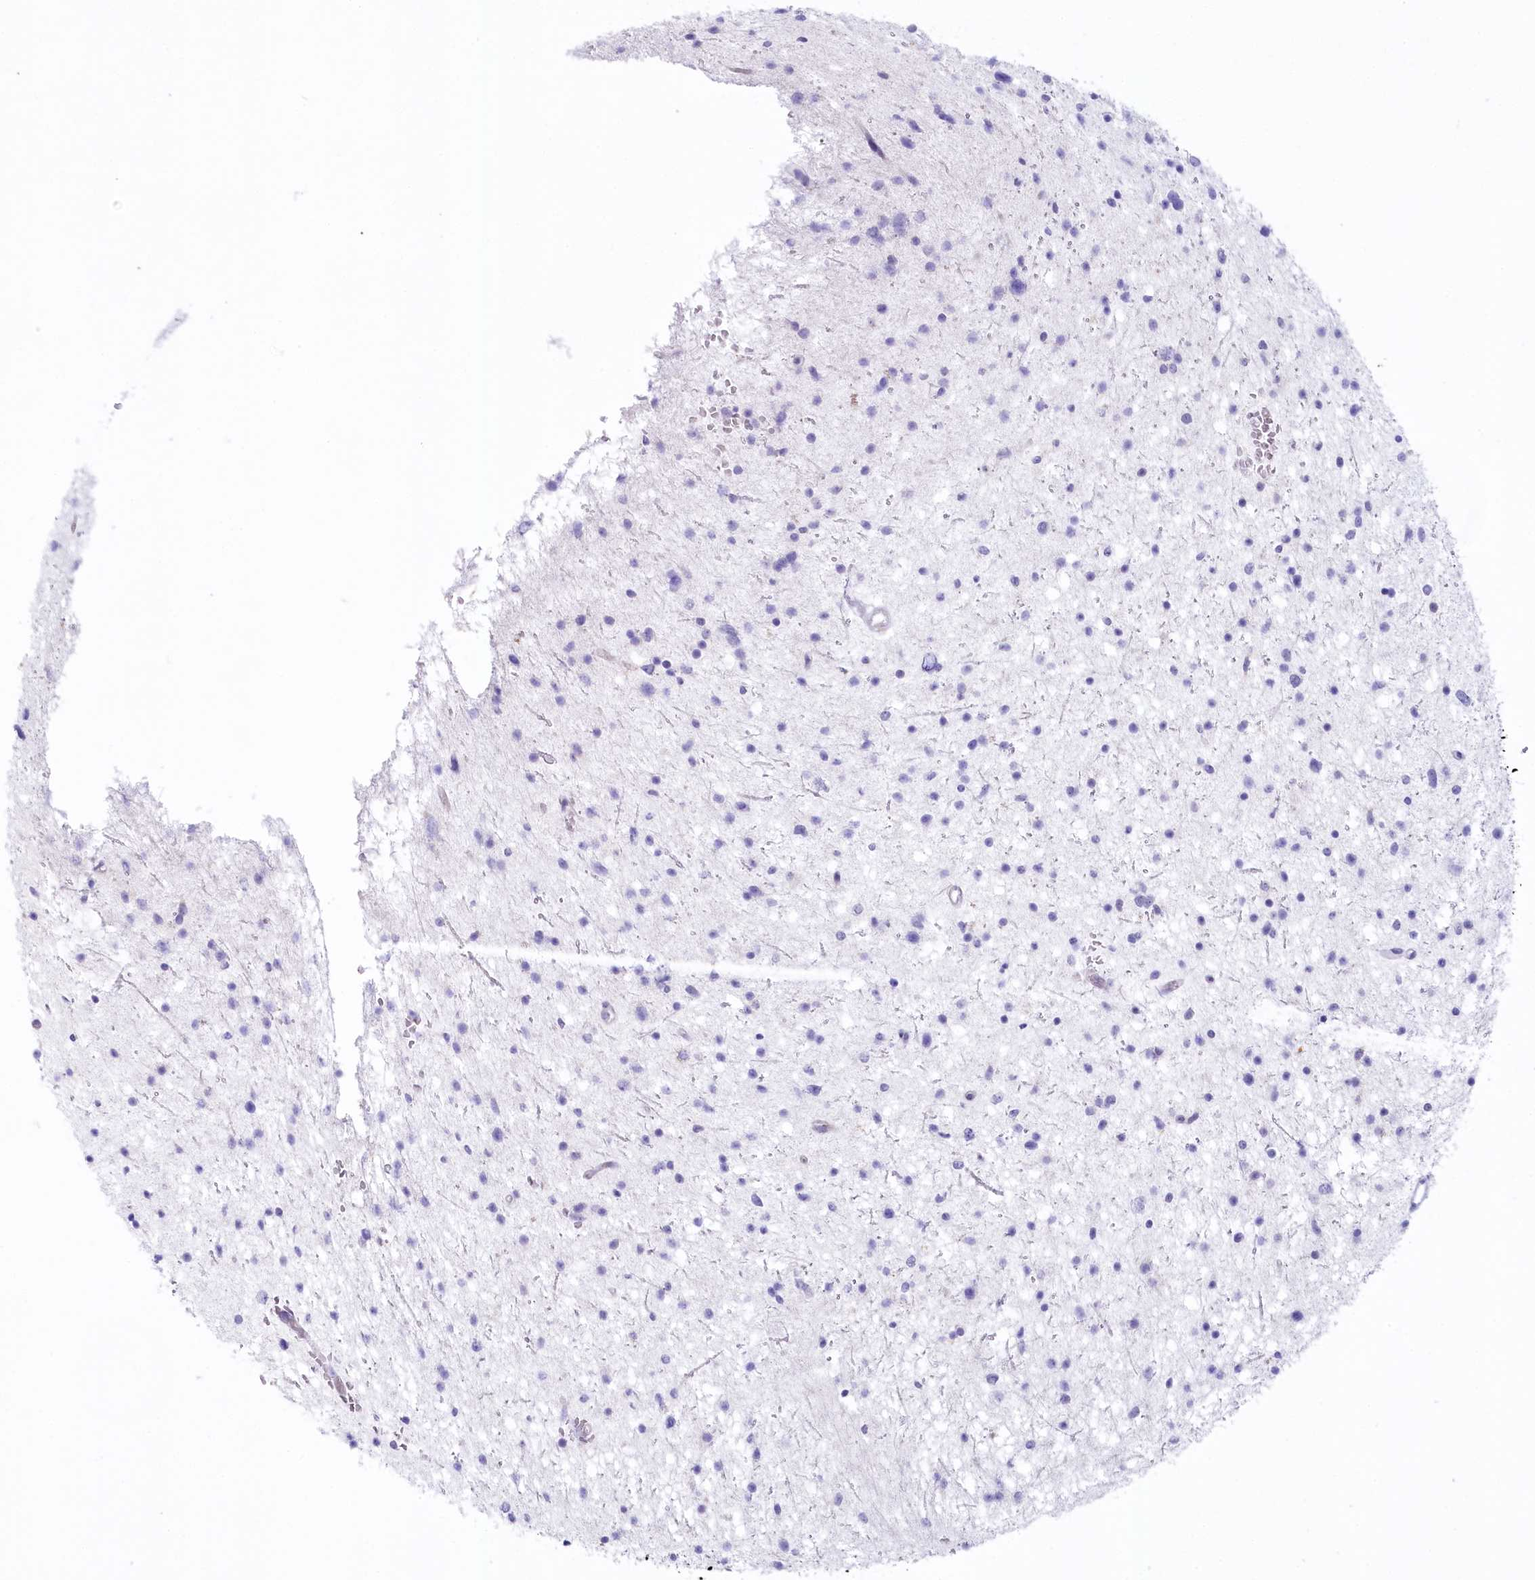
{"staining": {"intensity": "negative", "quantity": "none", "location": "none"}, "tissue": "glioma", "cell_type": "Tumor cells", "image_type": "cancer", "snomed": [{"axis": "morphology", "description": "Glioma, malignant, Low grade"}, {"axis": "topography", "description": "Brain"}], "caption": "An image of glioma stained for a protein displays no brown staining in tumor cells. (Stains: DAB immunohistochemistry with hematoxylin counter stain, Microscopy: brightfield microscopy at high magnification).", "gene": "MYOZ1", "patient": {"sex": "female", "age": 37}}